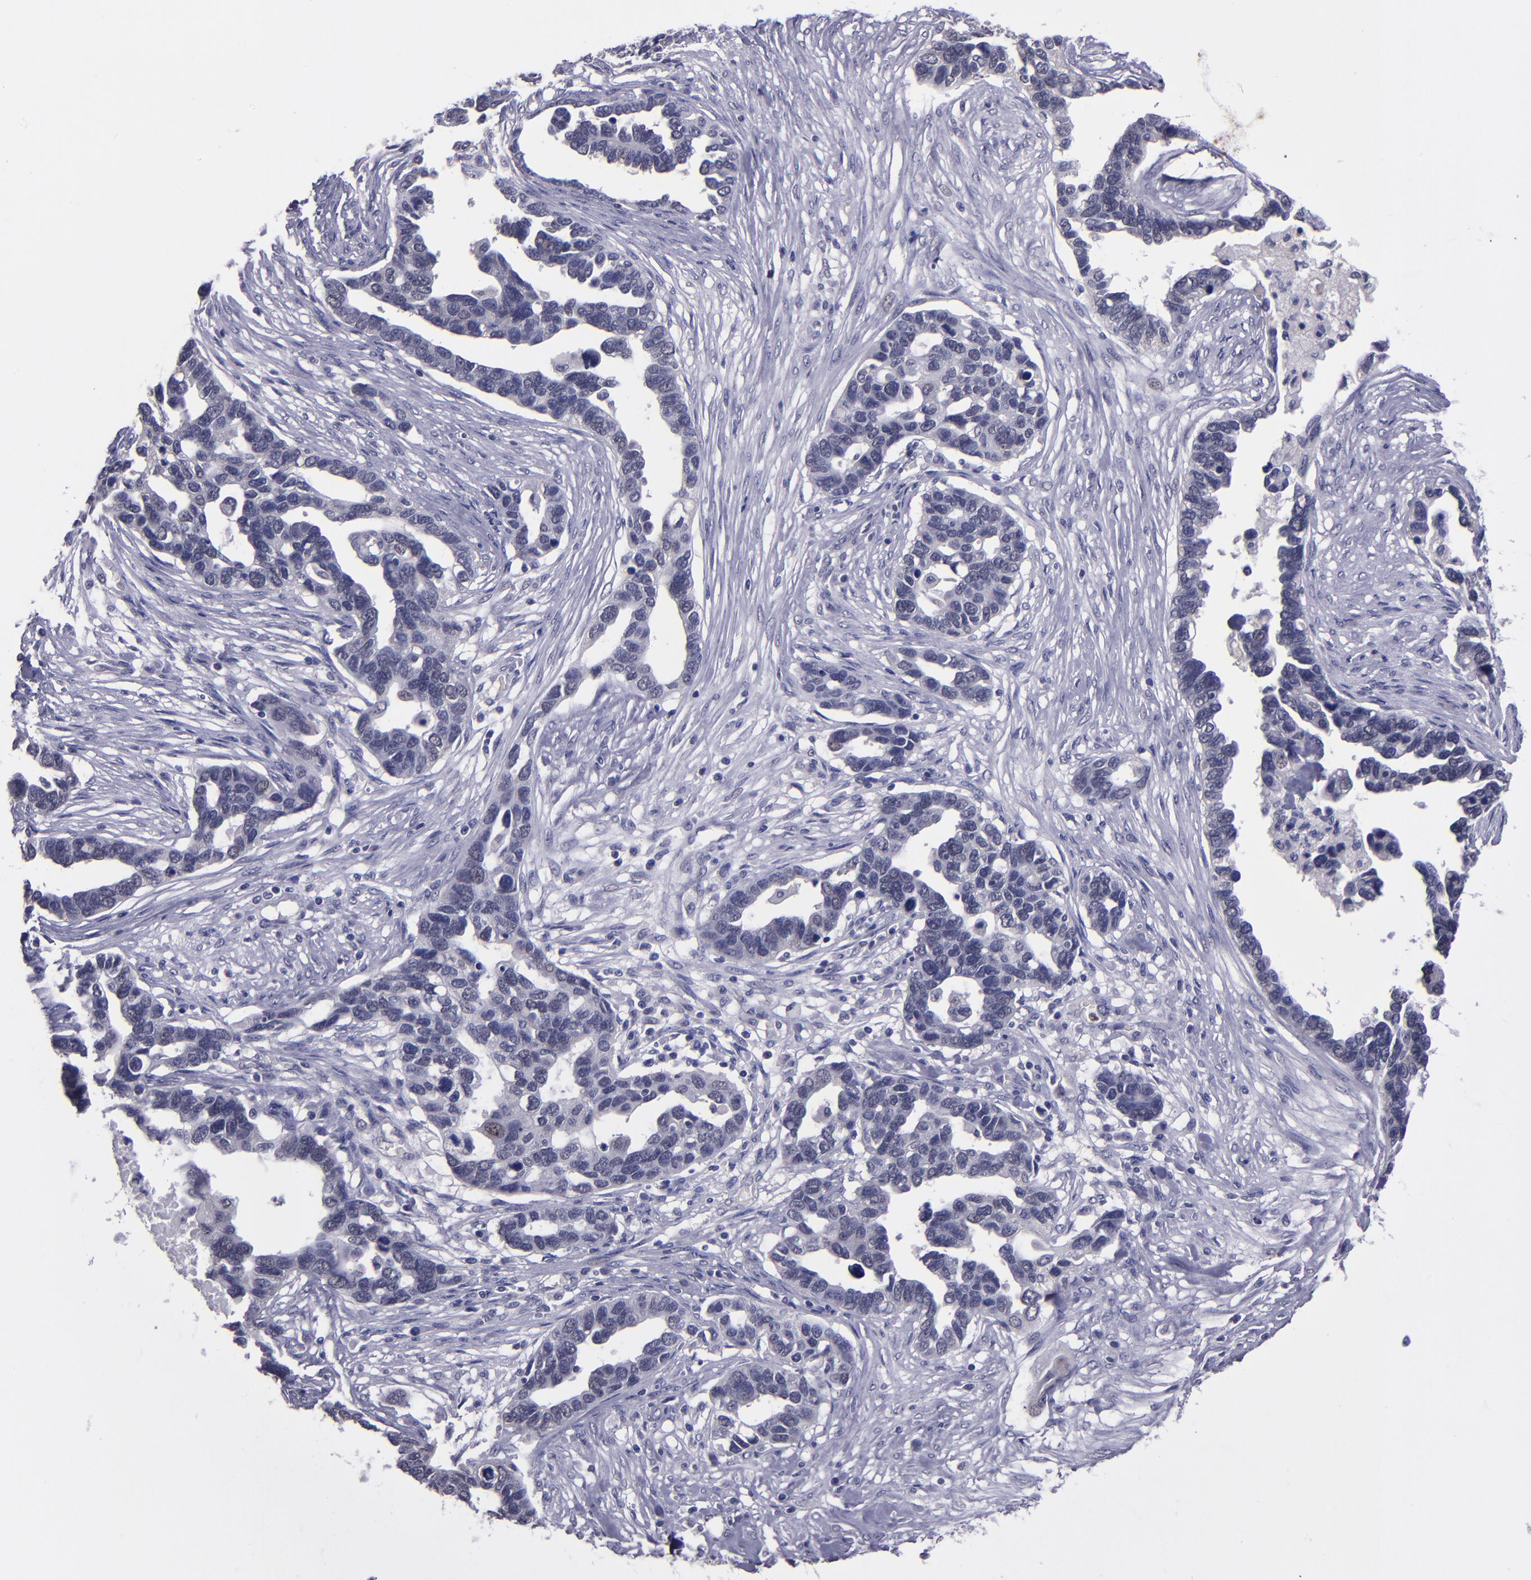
{"staining": {"intensity": "negative", "quantity": "none", "location": "none"}, "tissue": "ovarian cancer", "cell_type": "Tumor cells", "image_type": "cancer", "snomed": [{"axis": "morphology", "description": "Cystadenocarcinoma, serous, NOS"}, {"axis": "topography", "description": "Ovary"}], "caption": "High magnification brightfield microscopy of serous cystadenocarcinoma (ovarian) stained with DAB (brown) and counterstained with hematoxylin (blue): tumor cells show no significant positivity.", "gene": "CEBPE", "patient": {"sex": "female", "age": 54}}